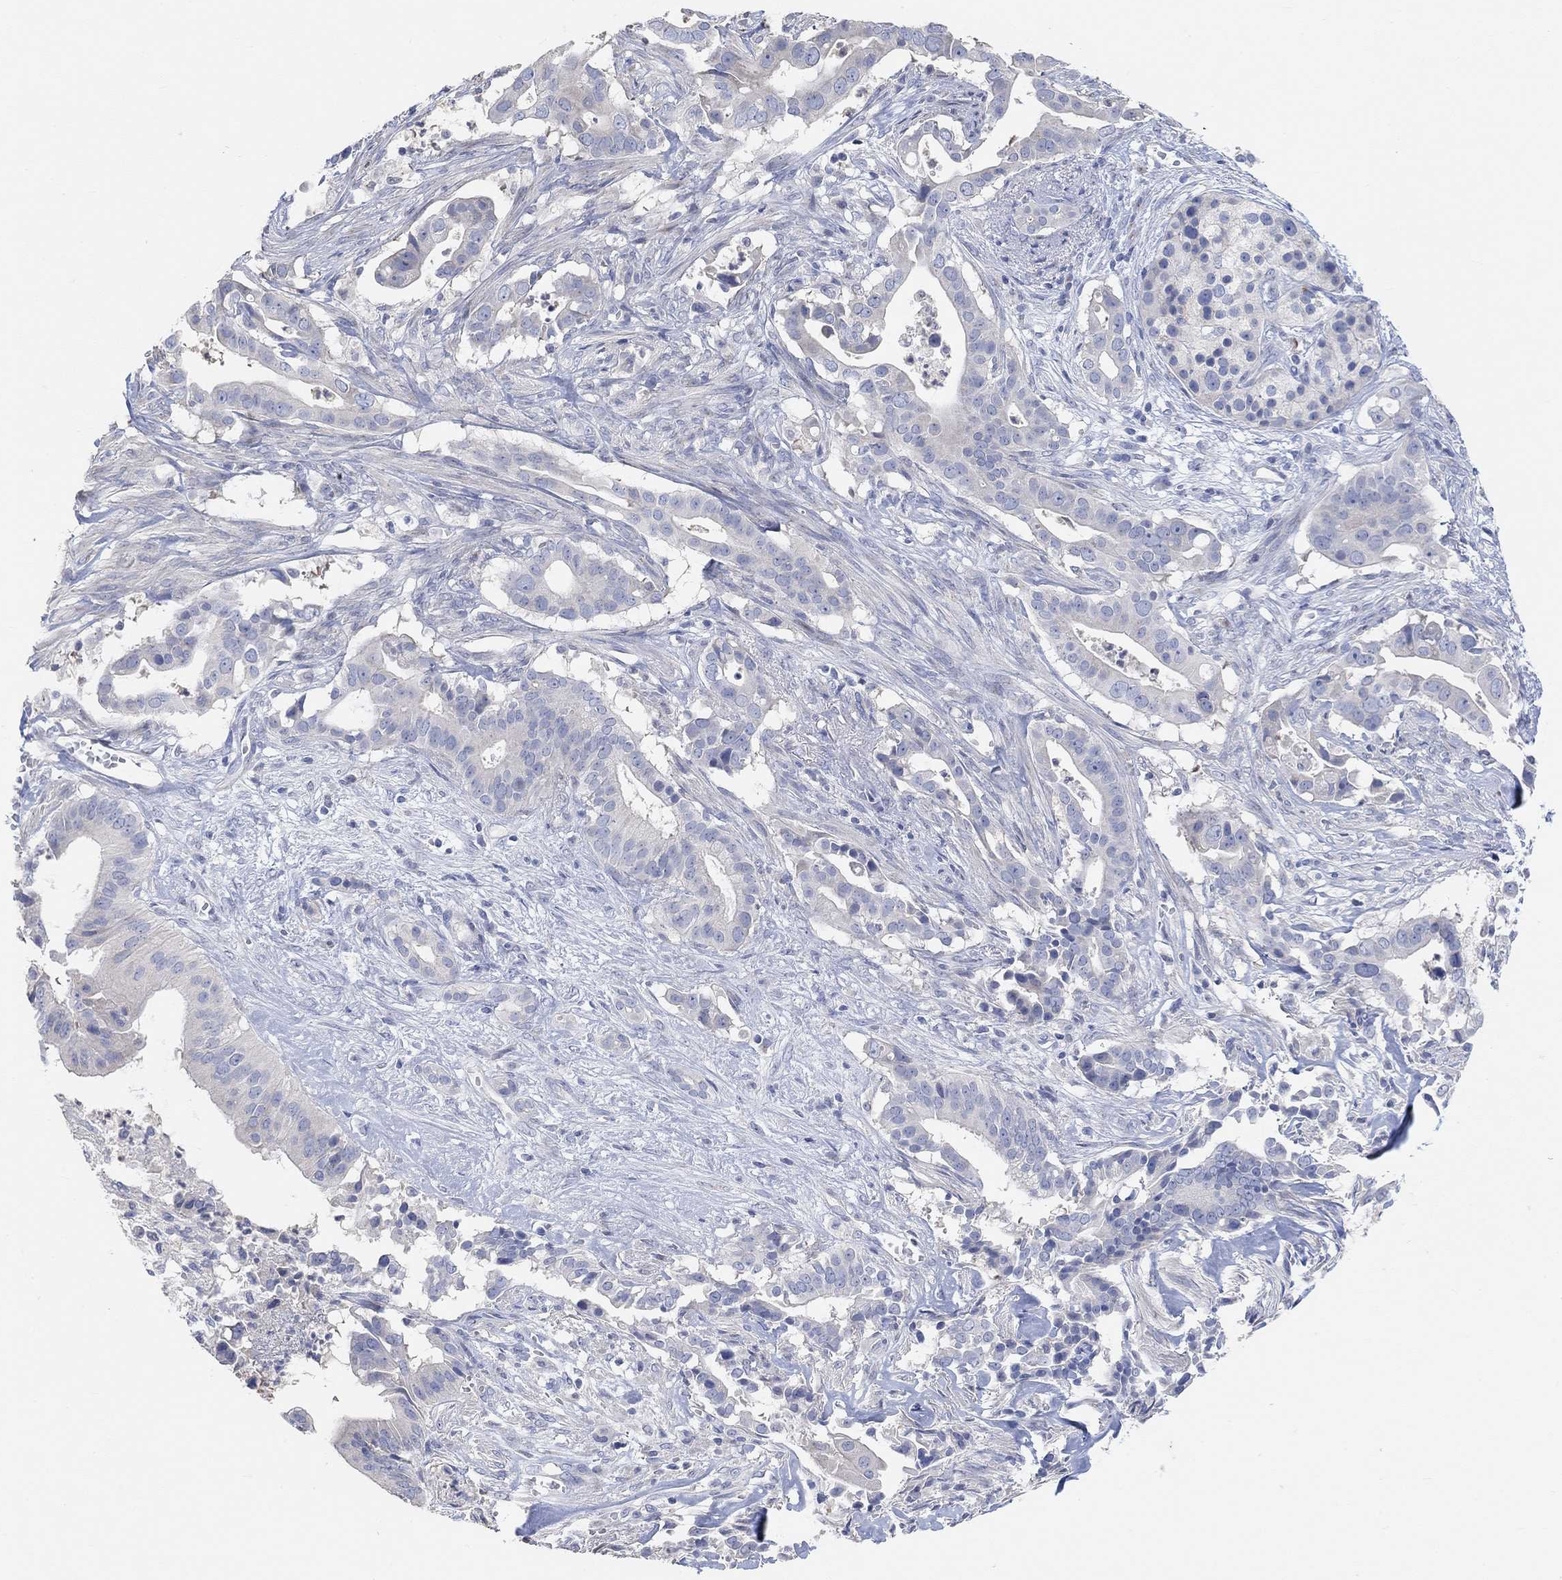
{"staining": {"intensity": "negative", "quantity": "none", "location": "none"}, "tissue": "pancreatic cancer", "cell_type": "Tumor cells", "image_type": "cancer", "snomed": [{"axis": "morphology", "description": "Adenocarcinoma, NOS"}, {"axis": "topography", "description": "Pancreas"}], "caption": "Immunohistochemical staining of human pancreatic adenocarcinoma shows no significant expression in tumor cells. The staining was performed using DAB (3,3'-diaminobenzidine) to visualize the protein expression in brown, while the nuclei were stained in blue with hematoxylin (Magnification: 20x).", "gene": "NLRP14", "patient": {"sex": "male", "age": 61}}